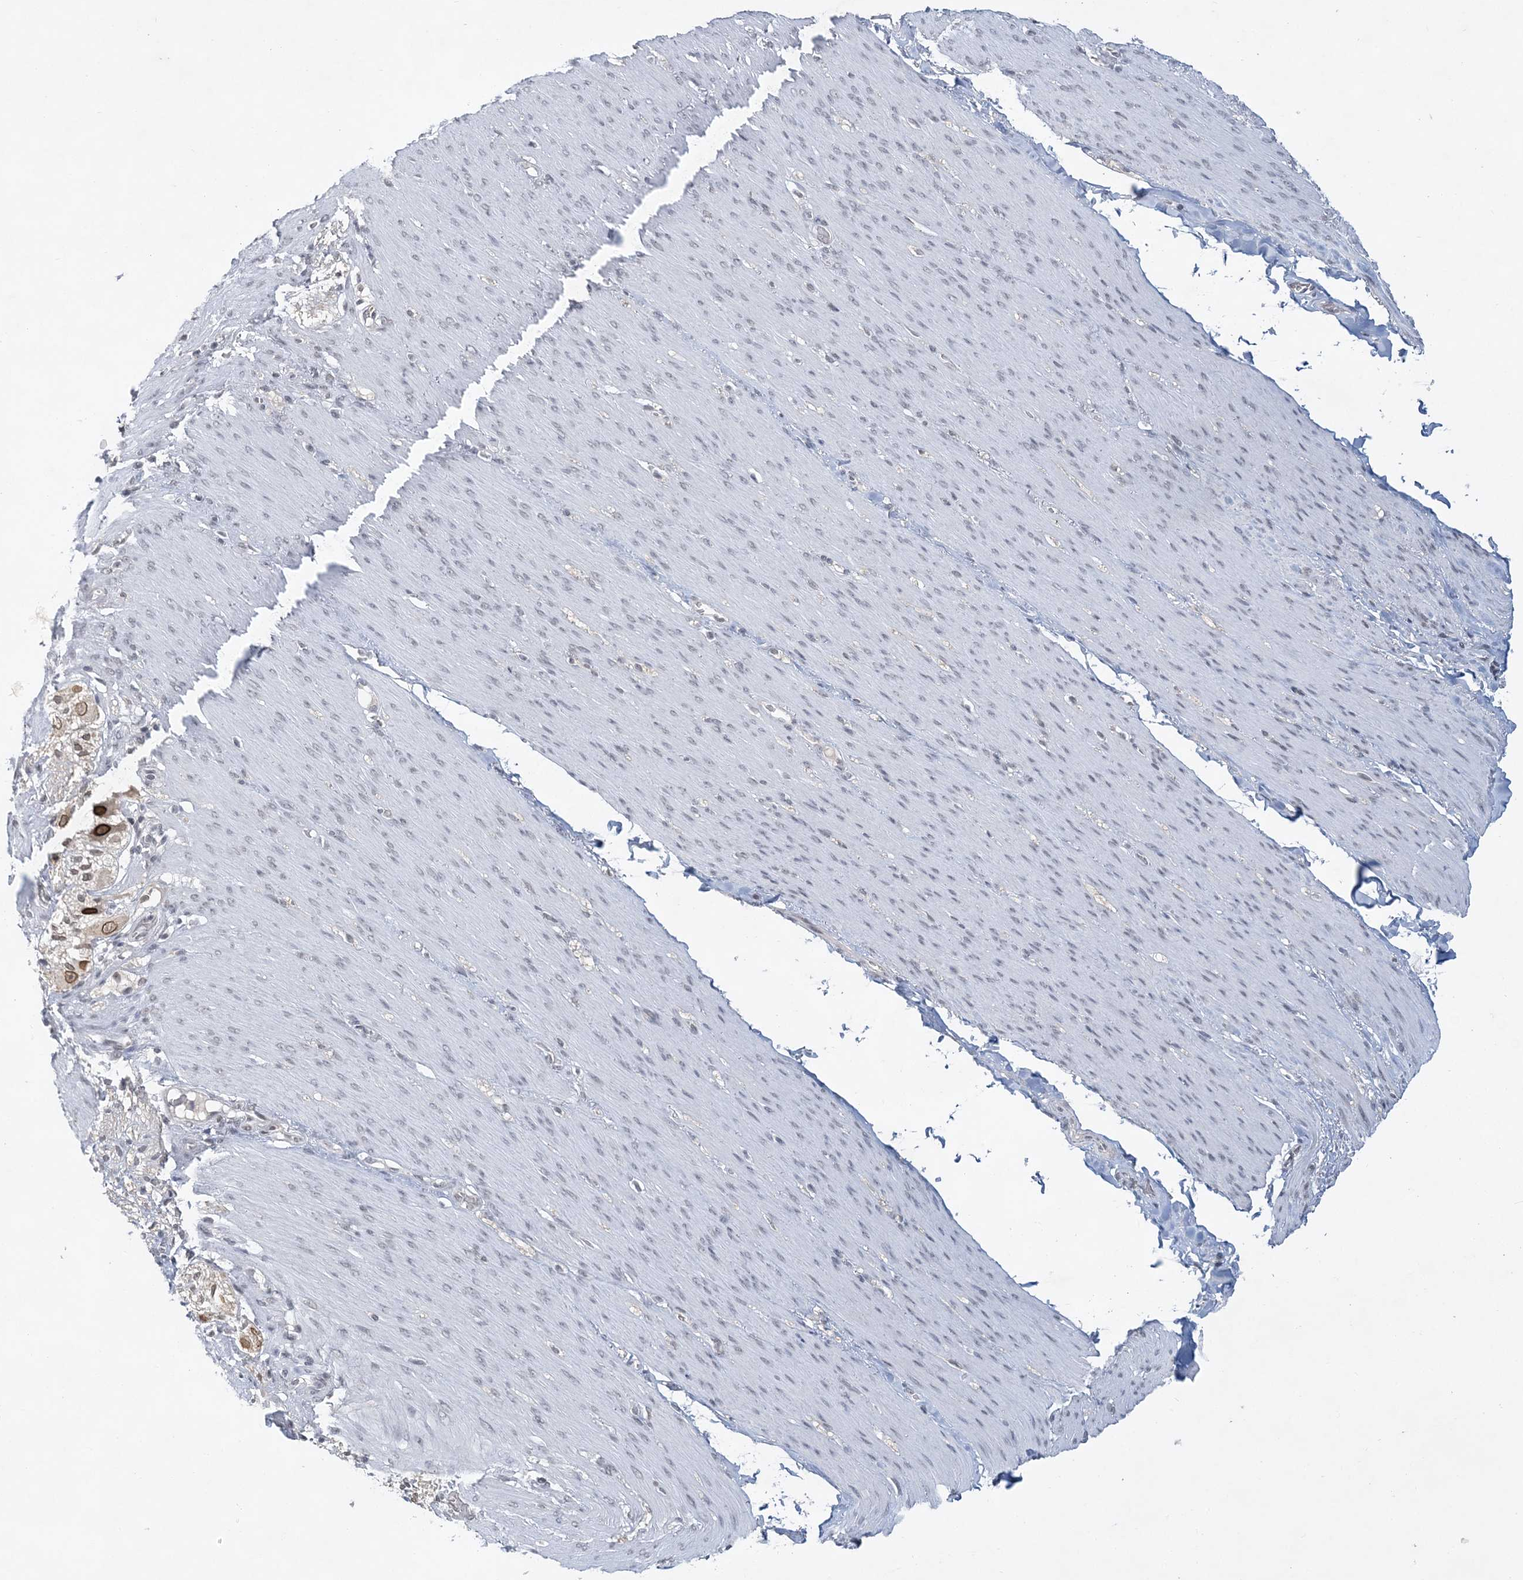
{"staining": {"intensity": "negative", "quantity": "none", "location": "none"}, "tissue": "adipose tissue", "cell_type": "Adipocytes", "image_type": "normal", "snomed": [{"axis": "morphology", "description": "Normal tissue, NOS"}, {"axis": "topography", "description": "Colon"}, {"axis": "topography", "description": "Peripheral nerve tissue"}], "caption": "Adipocytes show no significant expression in unremarkable adipose tissue. The staining was performed using DAB to visualize the protein expression in brown, while the nuclei were stained in blue with hematoxylin (Magnification: 20x).", "gene": "KMT2D", "patient": {"sex": "female", "age": 61}}